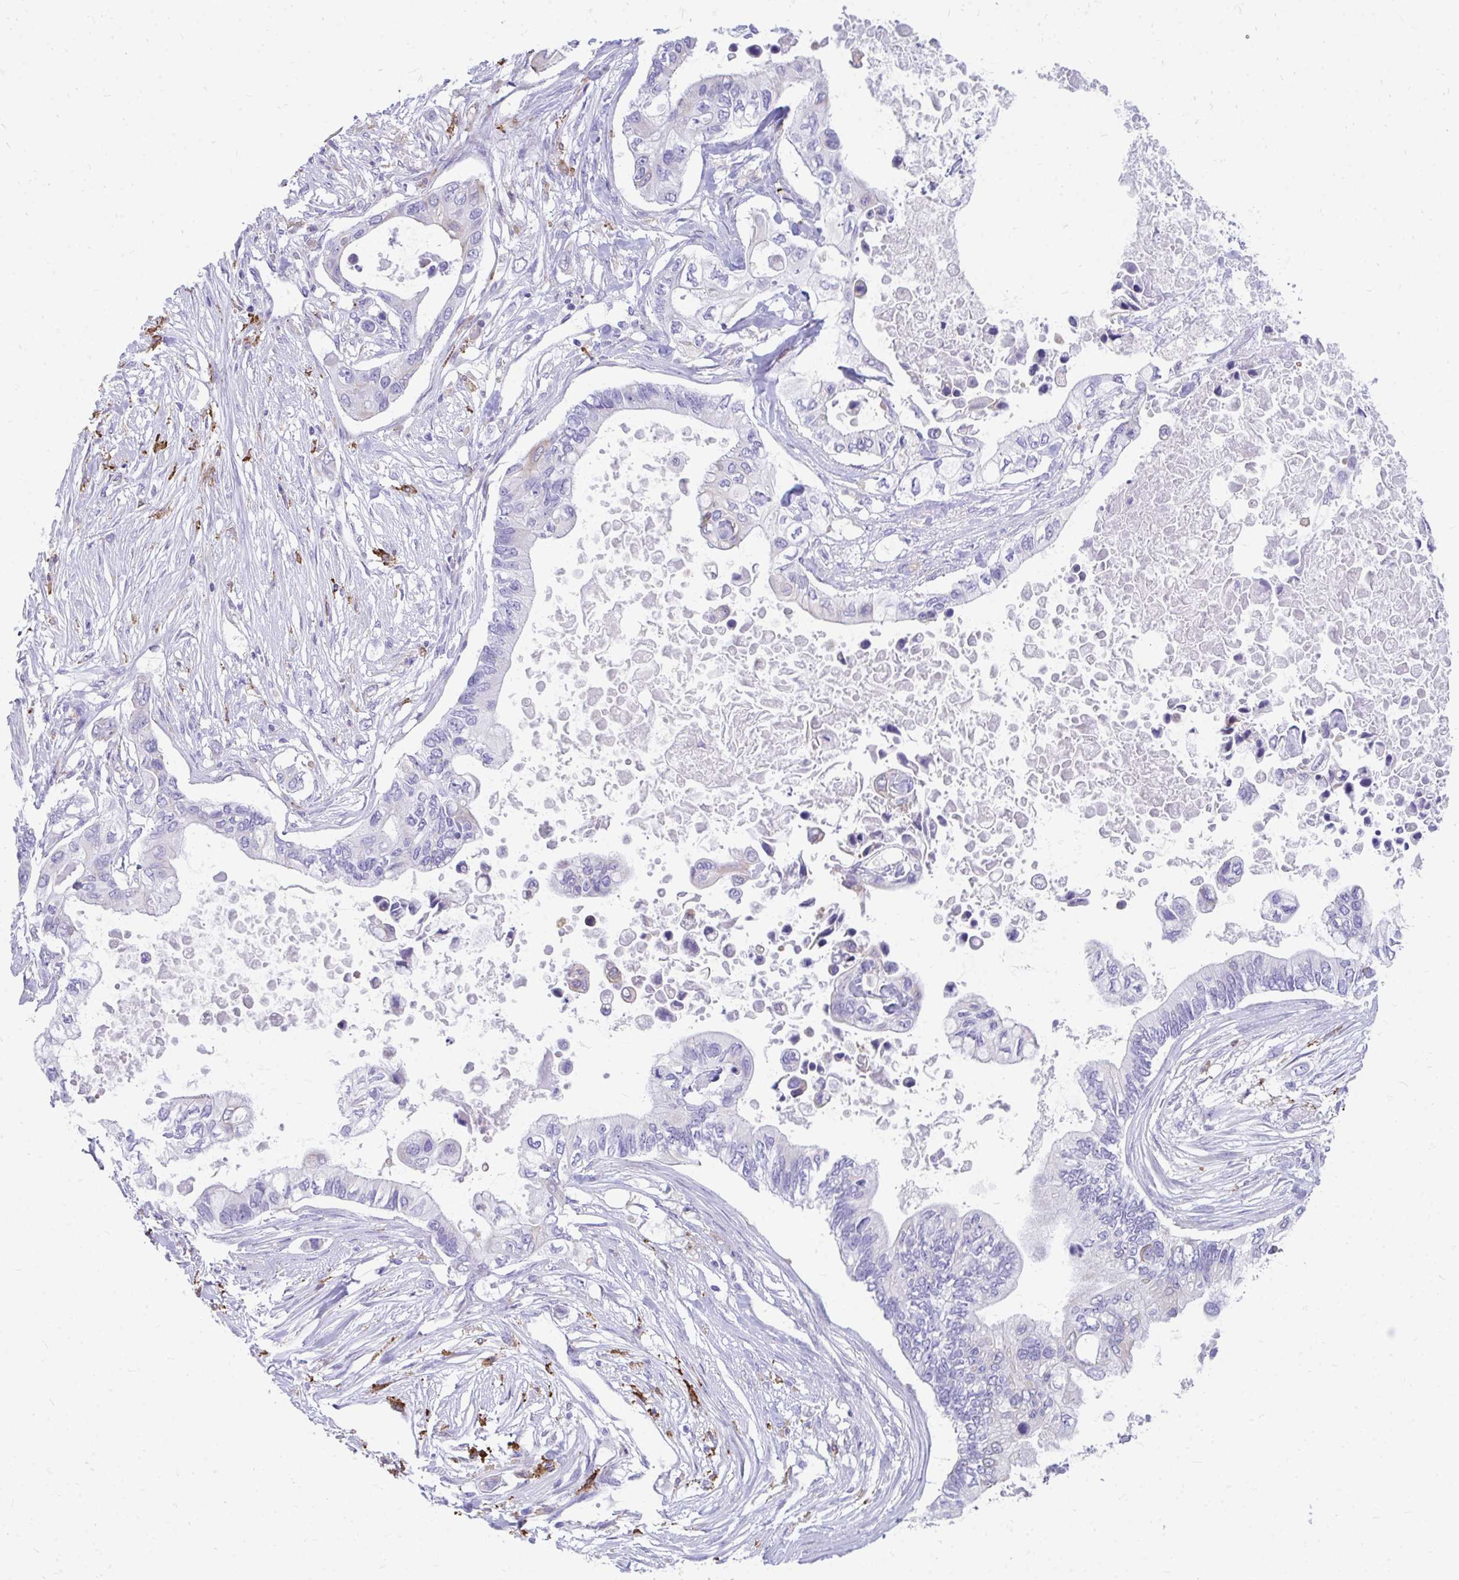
{"staining": {"intensity": "negative", "quantity": "none", "location": "none"}, "tissue": "pancreatic cancer", "cell_type": "Tumor cells", "image_type": "cancer", "snomed": [{"axis": "morphology", "description": "Adenocarcinoma, NOS"}, {"axis": "topography", "description": "Pancreas"}], "caption": "The immunohistochemistry (IHC) histopathology image has no significant positivity in tumor cells of pancreatic cancer (adenocarcinoma) tissue.", "gene": "CD163", "patient": {"sex": "female", "age": 63}}